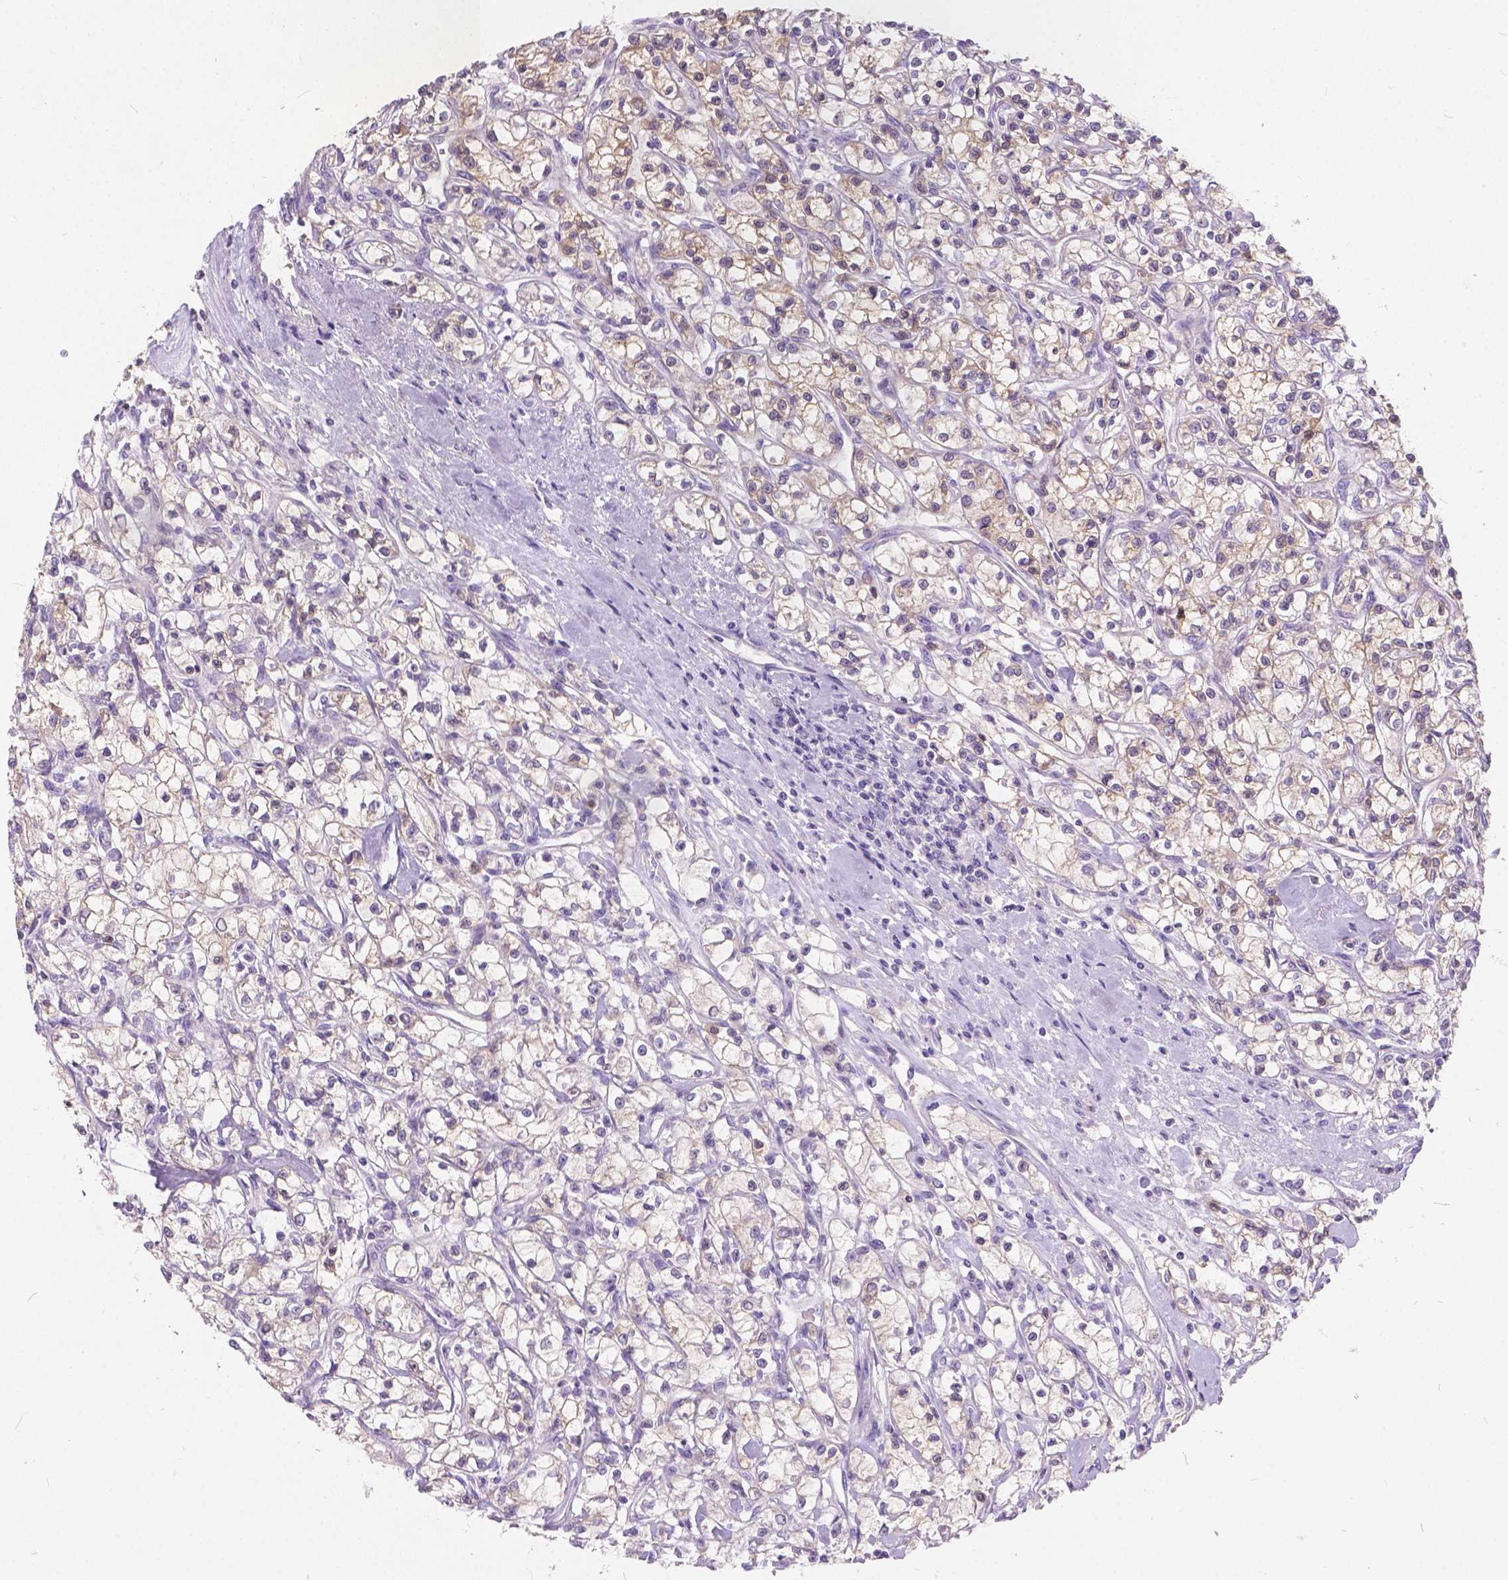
{"staining": {"intensity": "weak", "quantity": "25%-75%", "location": "cytoplasmic/membranous"}, "tissue": "renal cancer", "cell_type": "Tumor cells", "image_type": "cancer", "snomed": [{"axis": "morphology", "description": "Adenocarcinoma, NOS"}, {"axis": "topography", "description": "Kidney"}], "caption": "High-power microscopy captured an immunohistochemistry micrograph of renal adenocarcinoma, revealing weak cytoplasmic/membranous expression in about 25%-75% of tumor cells.", "gene": "PEX11G", "patient": {"sex": "female", "age": 59}}